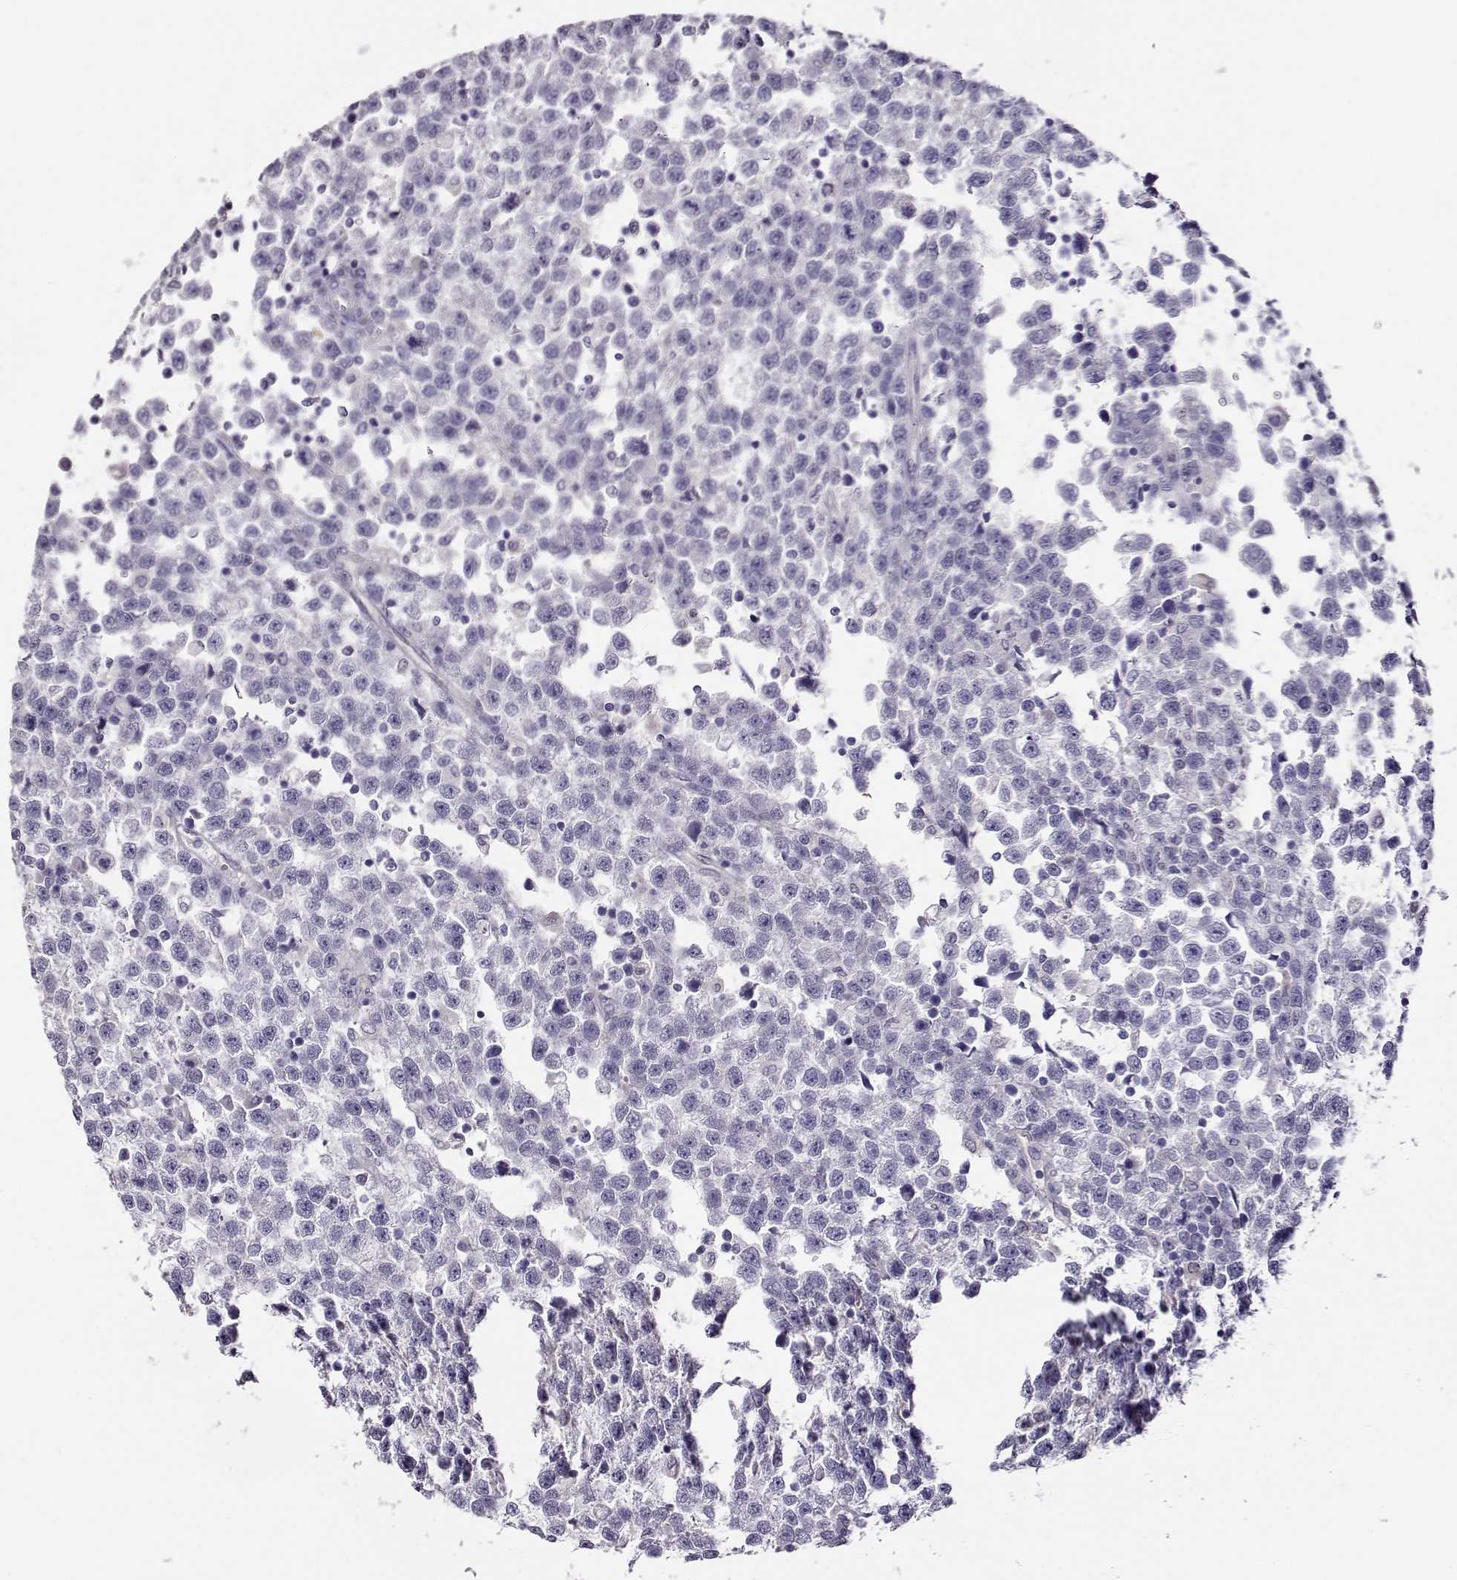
{"staining": {"intensity": "negative", "quantity": "none", "location": "none"}, "tissue": "testis cancer", "cell_type": "Tumor cells", "image_type": "cancer", "snomed": [{"axis": "morphology", "description": "Seminoma, NOS"}, {"axis": "topography", "description": "Testis"}], "caption": "There is no significant staining in tumor cells of testis cancer. The staining was performed using DAB to visualize the protein expression in brown, while the nuclei were stained in blue with hematoxylin (Magnification: 20x).", "gene": "CCR8", "patient": {"sex": "male", "age": 34}}